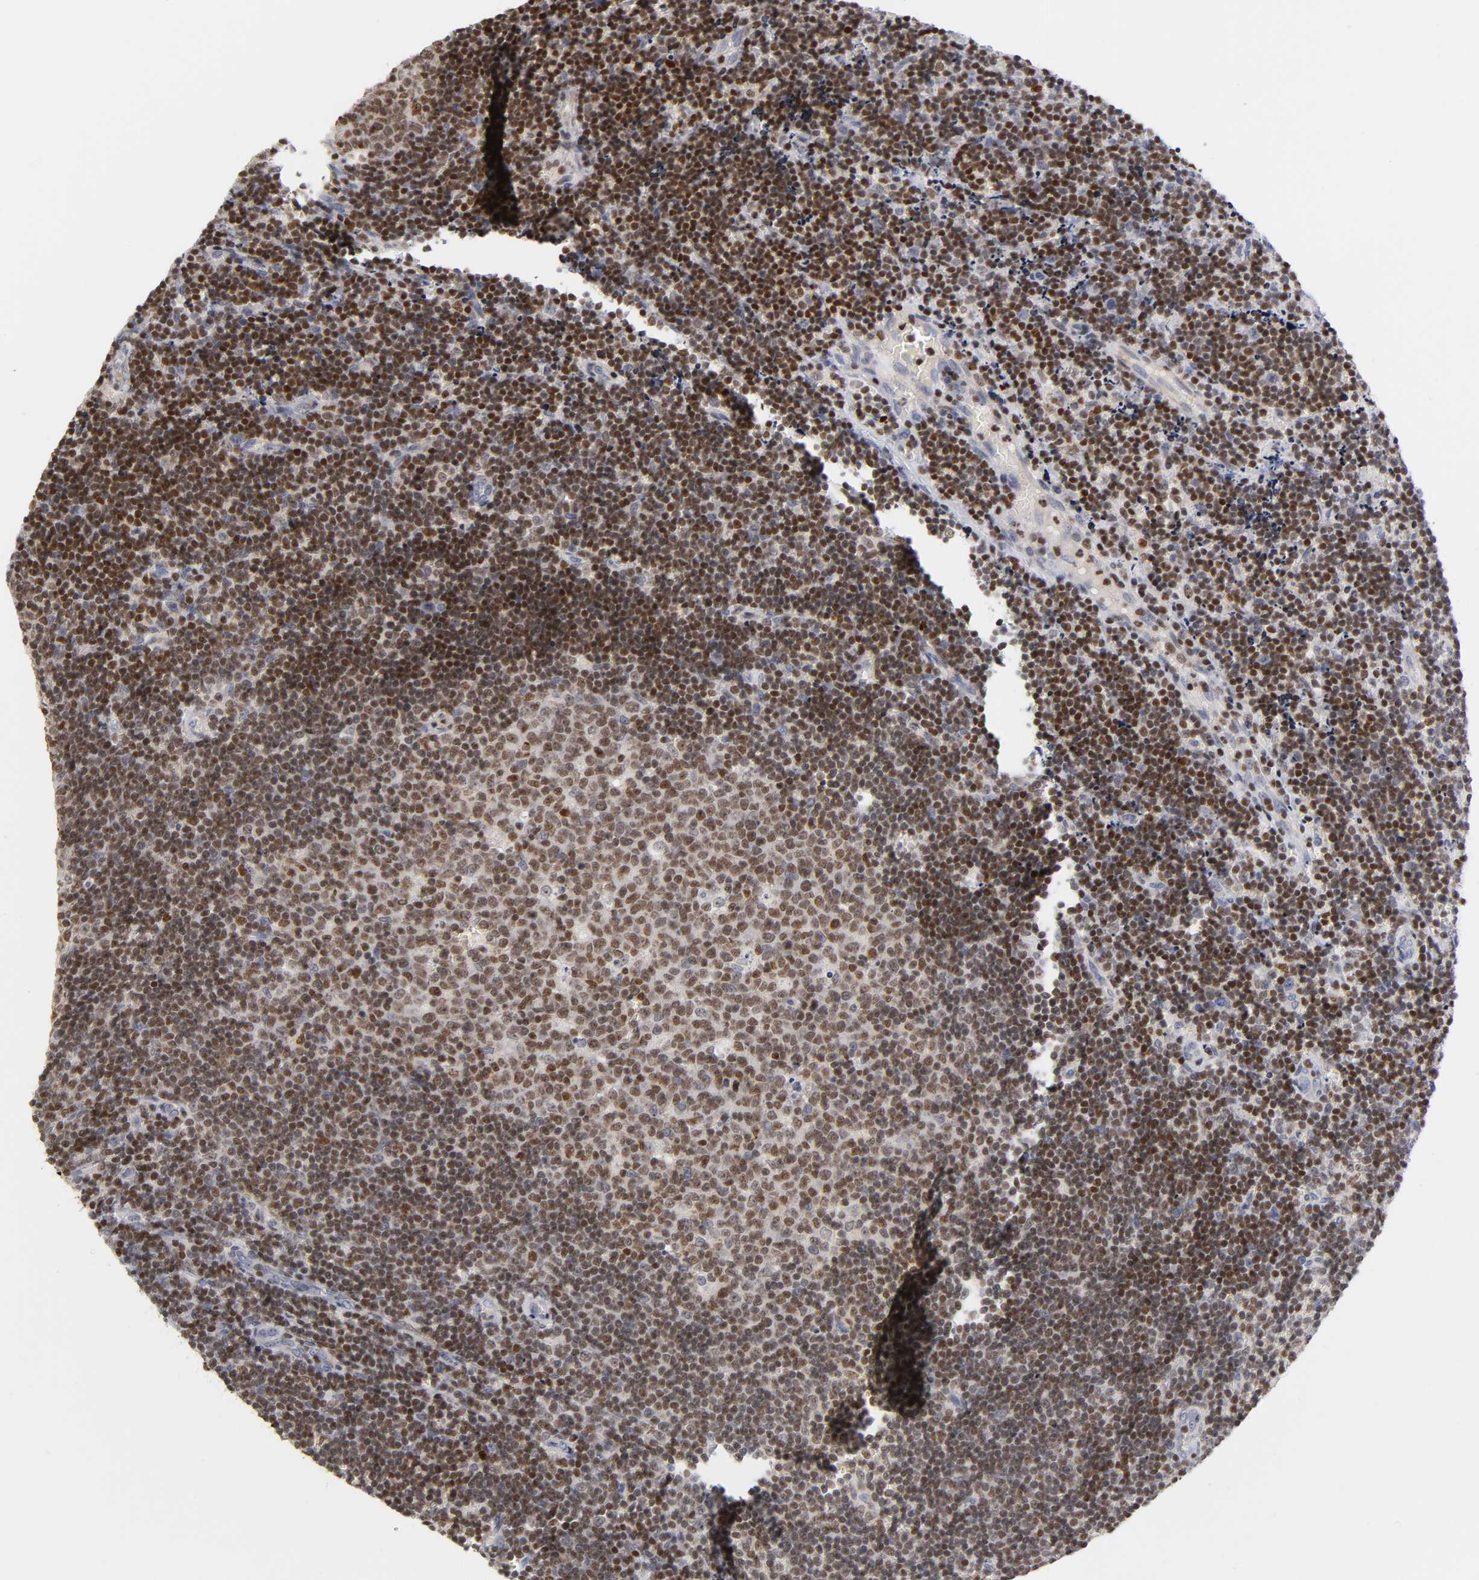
{"staining": {"intensity": "moderate", "quantity": "25%-75%", "location": "nuclear"}, "tissue": "lymph node", "cell_type": "Germinal center cells", "image_type": "normal", "snomed": [{"axis": "morphology", "description": "Normal tissue, NOS"}, {"axis": "topography", "description": "Lymph node"}, {"axis": "topography", "description": "Salivary gland"}], "caption": "Protein staining exhibits moderate nuclear positivity in about 25%-75% of germinal center cells in benign lymph node.", "gene": "RUNX1", "patient": {"sex": "male", "age": 8}}